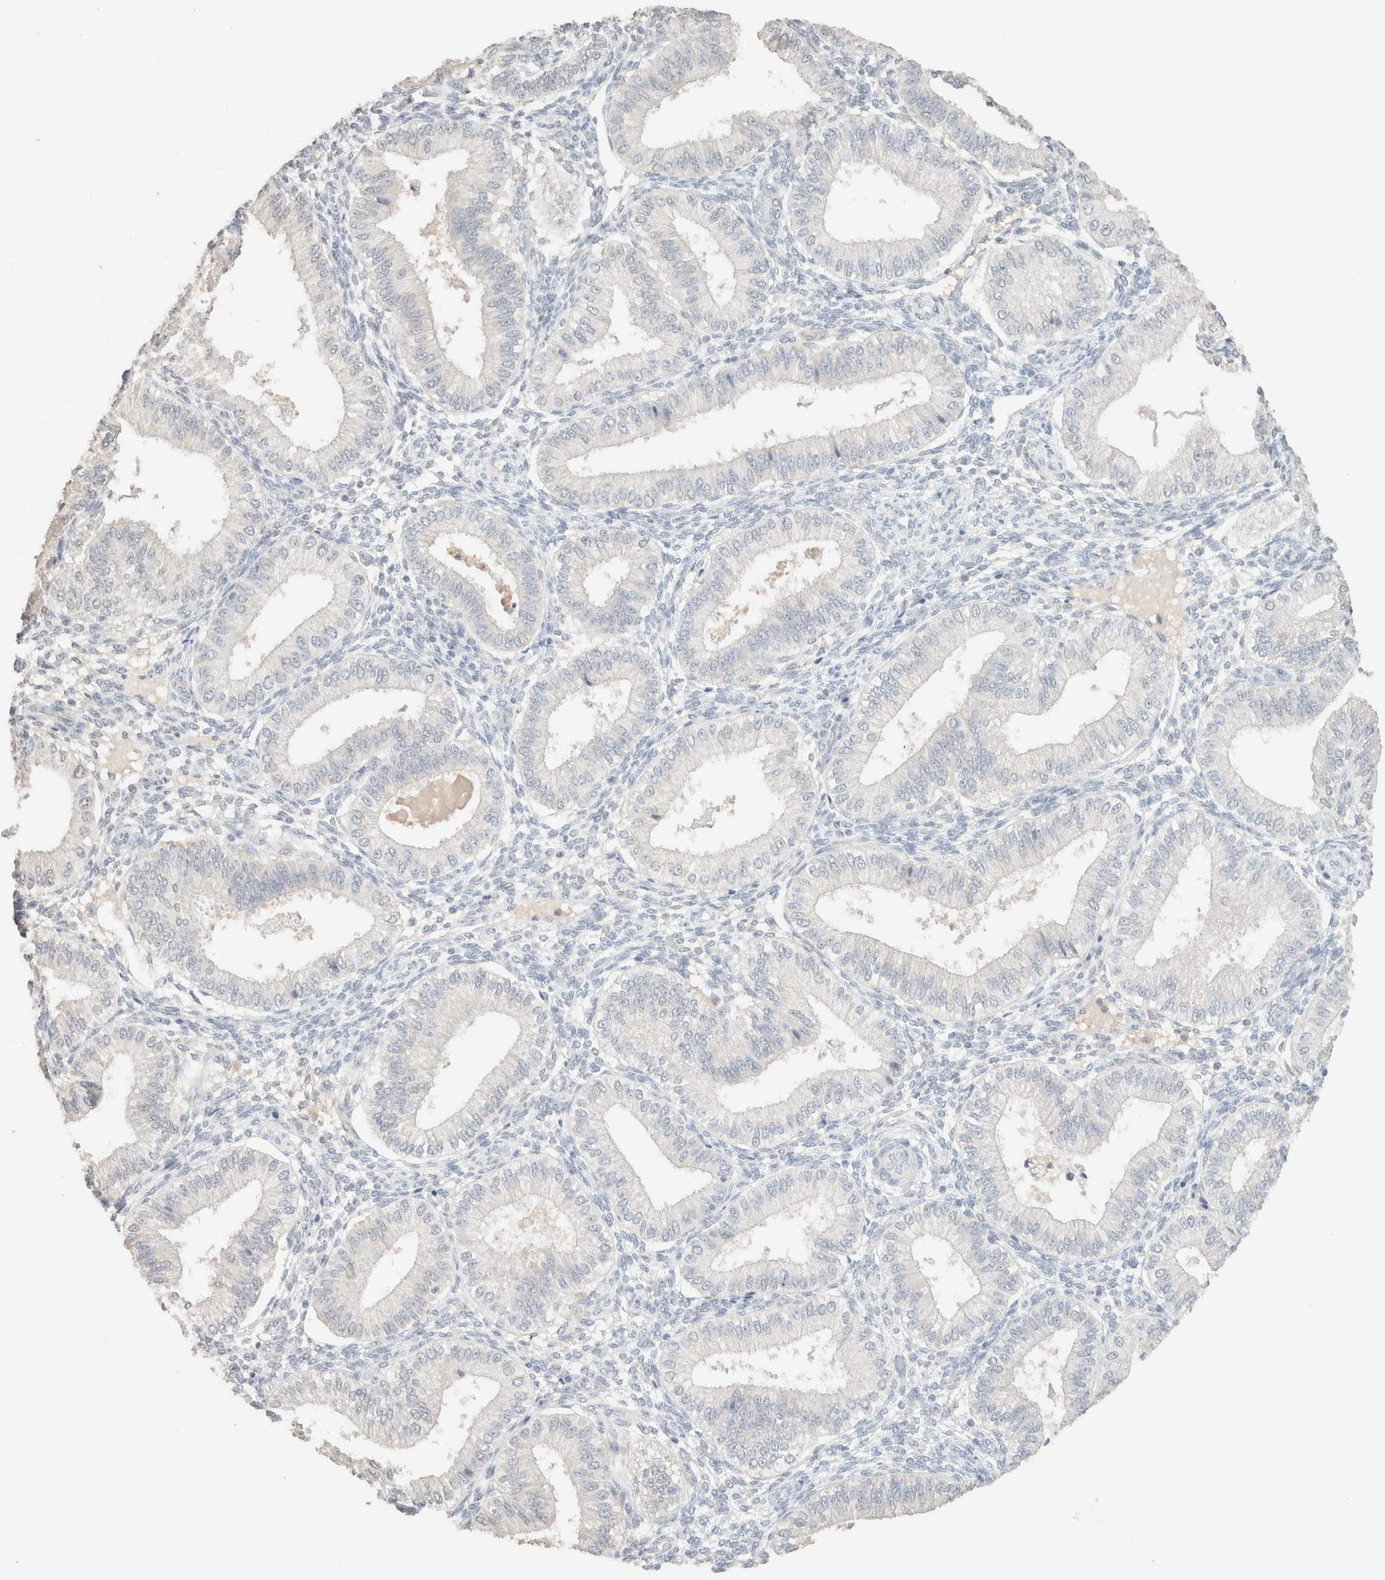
{"staining": {"intensity": "negative", "quantity": "none", "location": "none"}, "tissue": "endometrium", "cell_type": "Cells in endometrial stroma", "image_type": "normal", "snomed": [{"axis": "morphology", "description": "Normal tissue, NOS"}, {"axis": "topography", "description": "Endometrium"}], "caption": "Micrograph shows no protein staining in cells in endometrial stroma of normal endometrium.", "gene": "CPA1", "patient": {"sex": "female", "age": 39}}